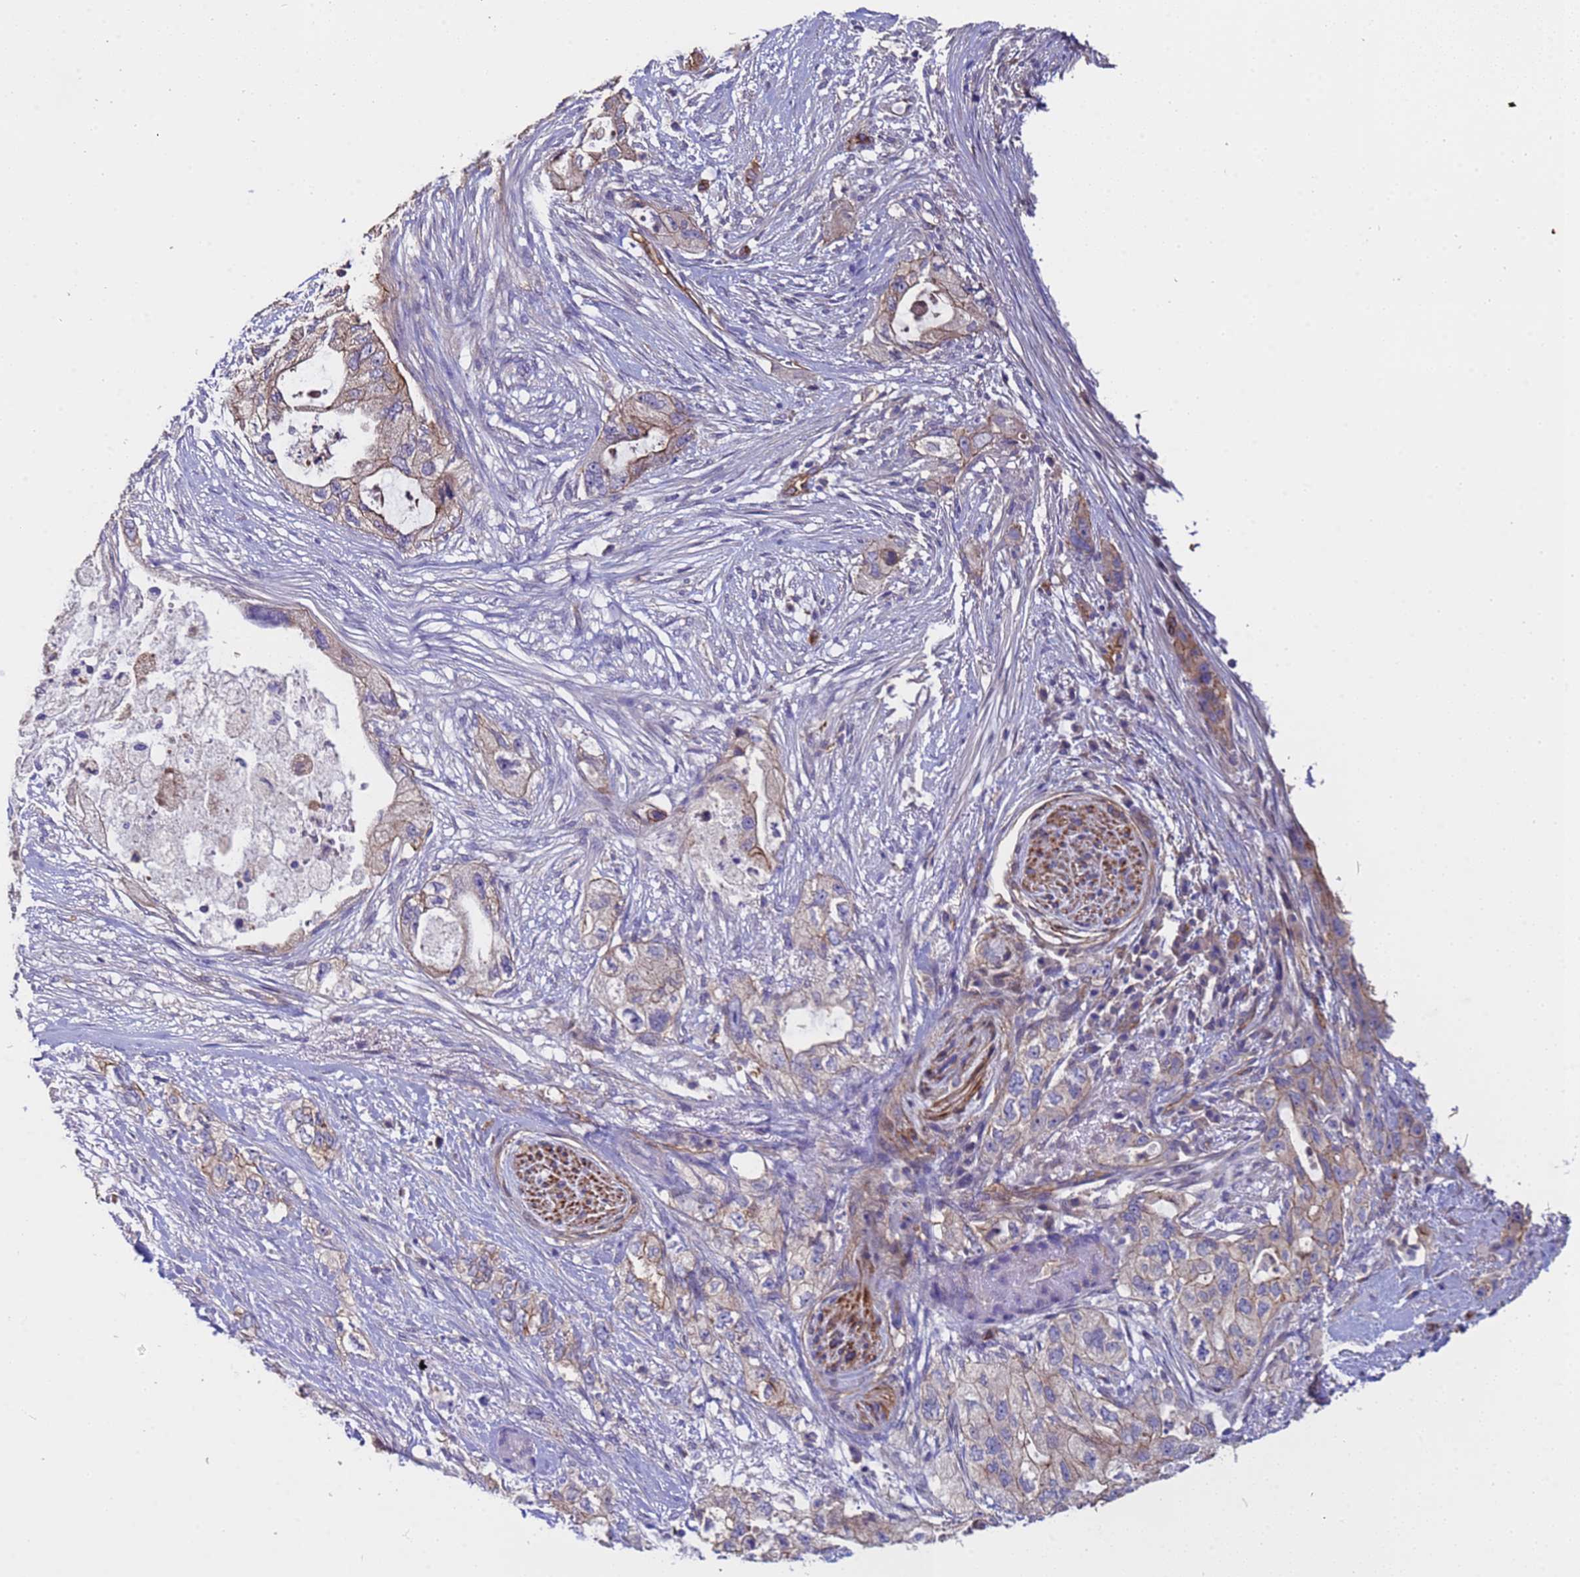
{"staining": {"intensity": "moderate", "quantity": "25%-75%", "location": "cytoplasmic/membranous"}, "tissue": "pancreatic cancer", "cell_type": "Tumor cells", "image_type": "cancer", "snomed": [{"axis": "morphology", "description": "Adenocarcinoma, NOS"}, {"axis": "topography", "description": "Pancreas"}], "caption": "A brown stain highlights moderate cytoplasmic/membranous staining of a protein in adenocarcinoma (pancreatic) tumor cells. (Stains: DAB in brown, nuclei in blue, Microscopy: brightfield microscopy at high magnification).", "gene": "ZNF248", "patient": {"sex": "female", "age": 73}}